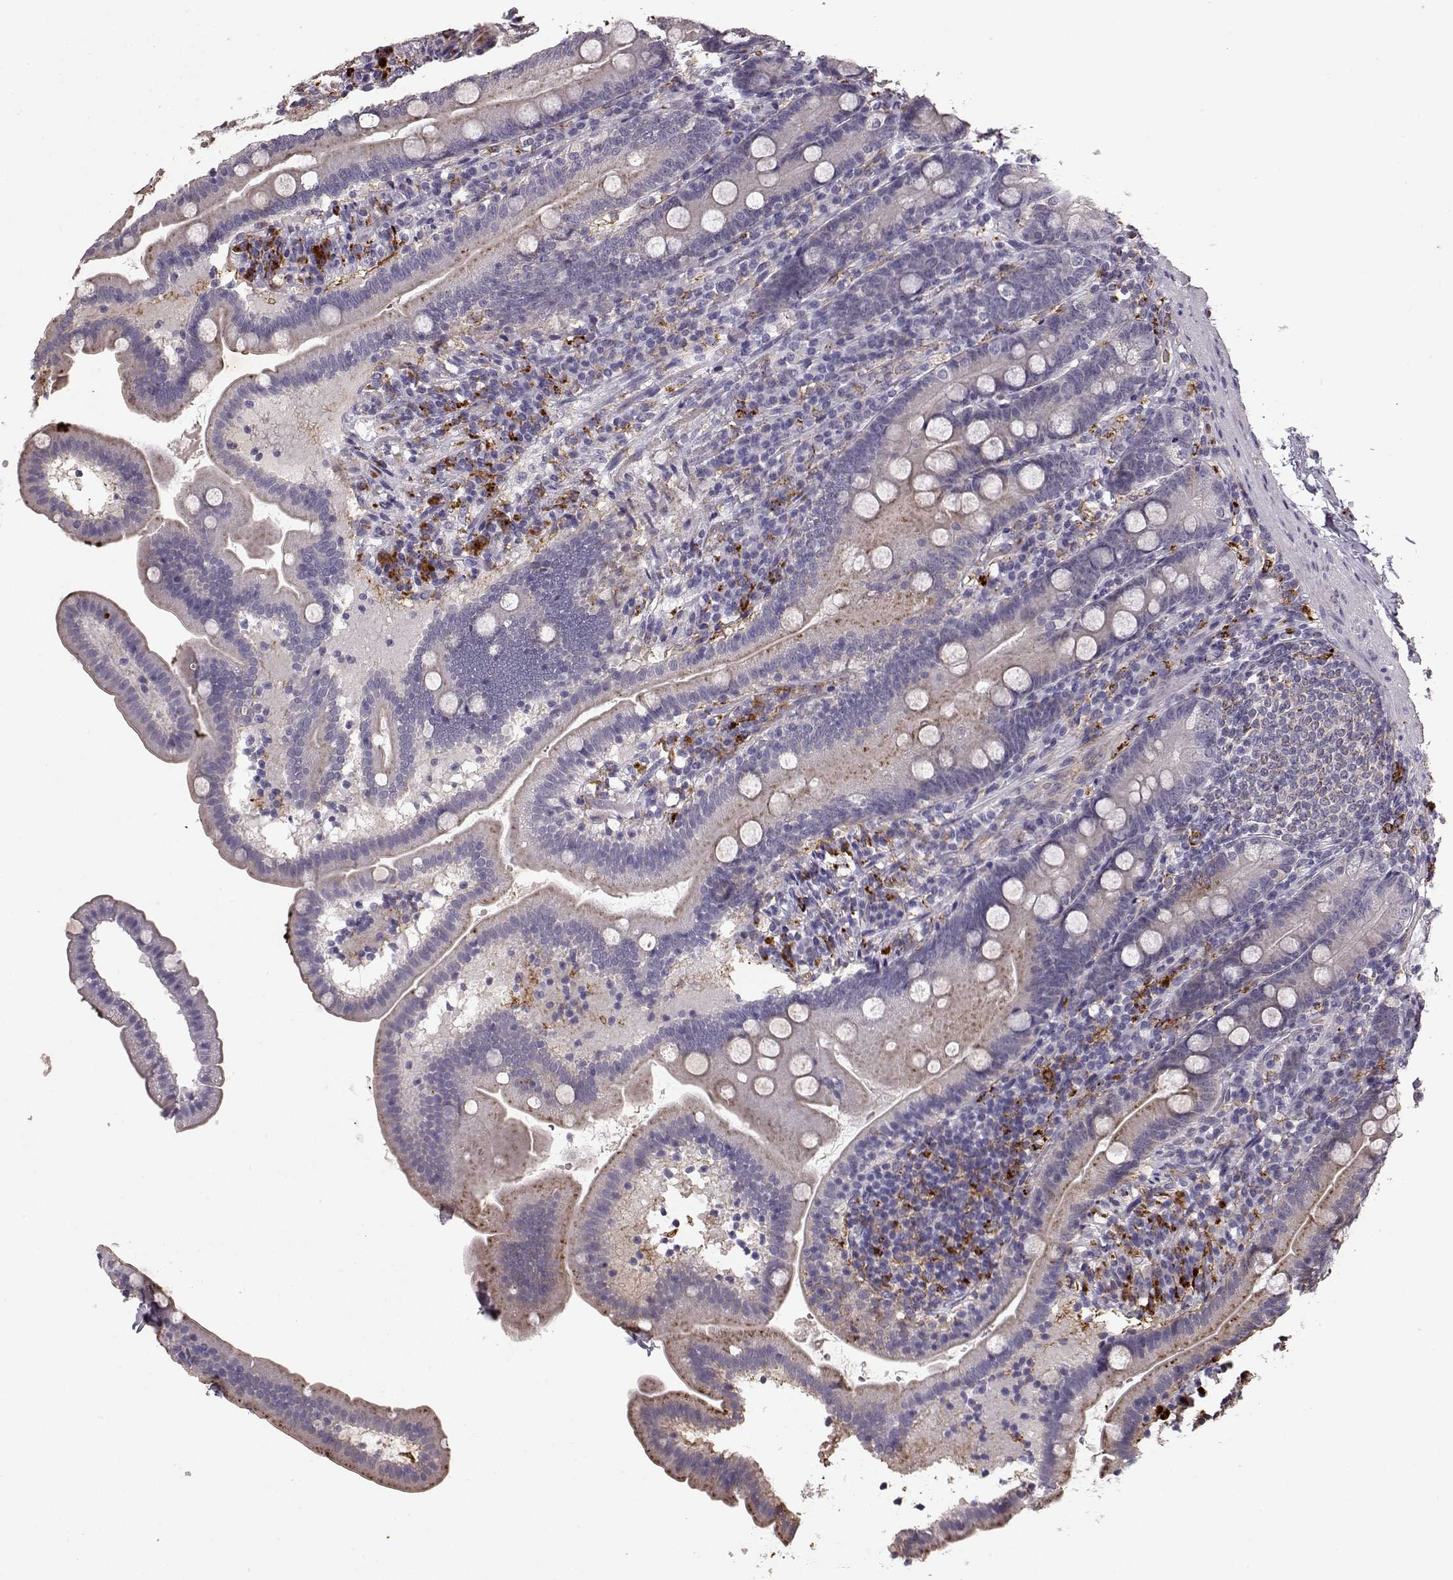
{"staining": {"intensity": "moderate", "quantity": "<25%", "location": "cytoplasmic/membranous"}, "tissue": "duodenum", "cell_type": "Glandular cells", "image_type": "normal", "snomed": [{"axis": "morphology", "description": "Normal tissue, NOS"}, {"axis": "topography", "description": "Duodenum"}], "caption": "High-power microscopy captured an IHC photomicrograph of unremarkable duodenum, revealing moderate cytoplasmic/membranous staining in about <25% of glandular cells.", "gene": "CCNF", "patient": {"sex": "female", "age": 67}}